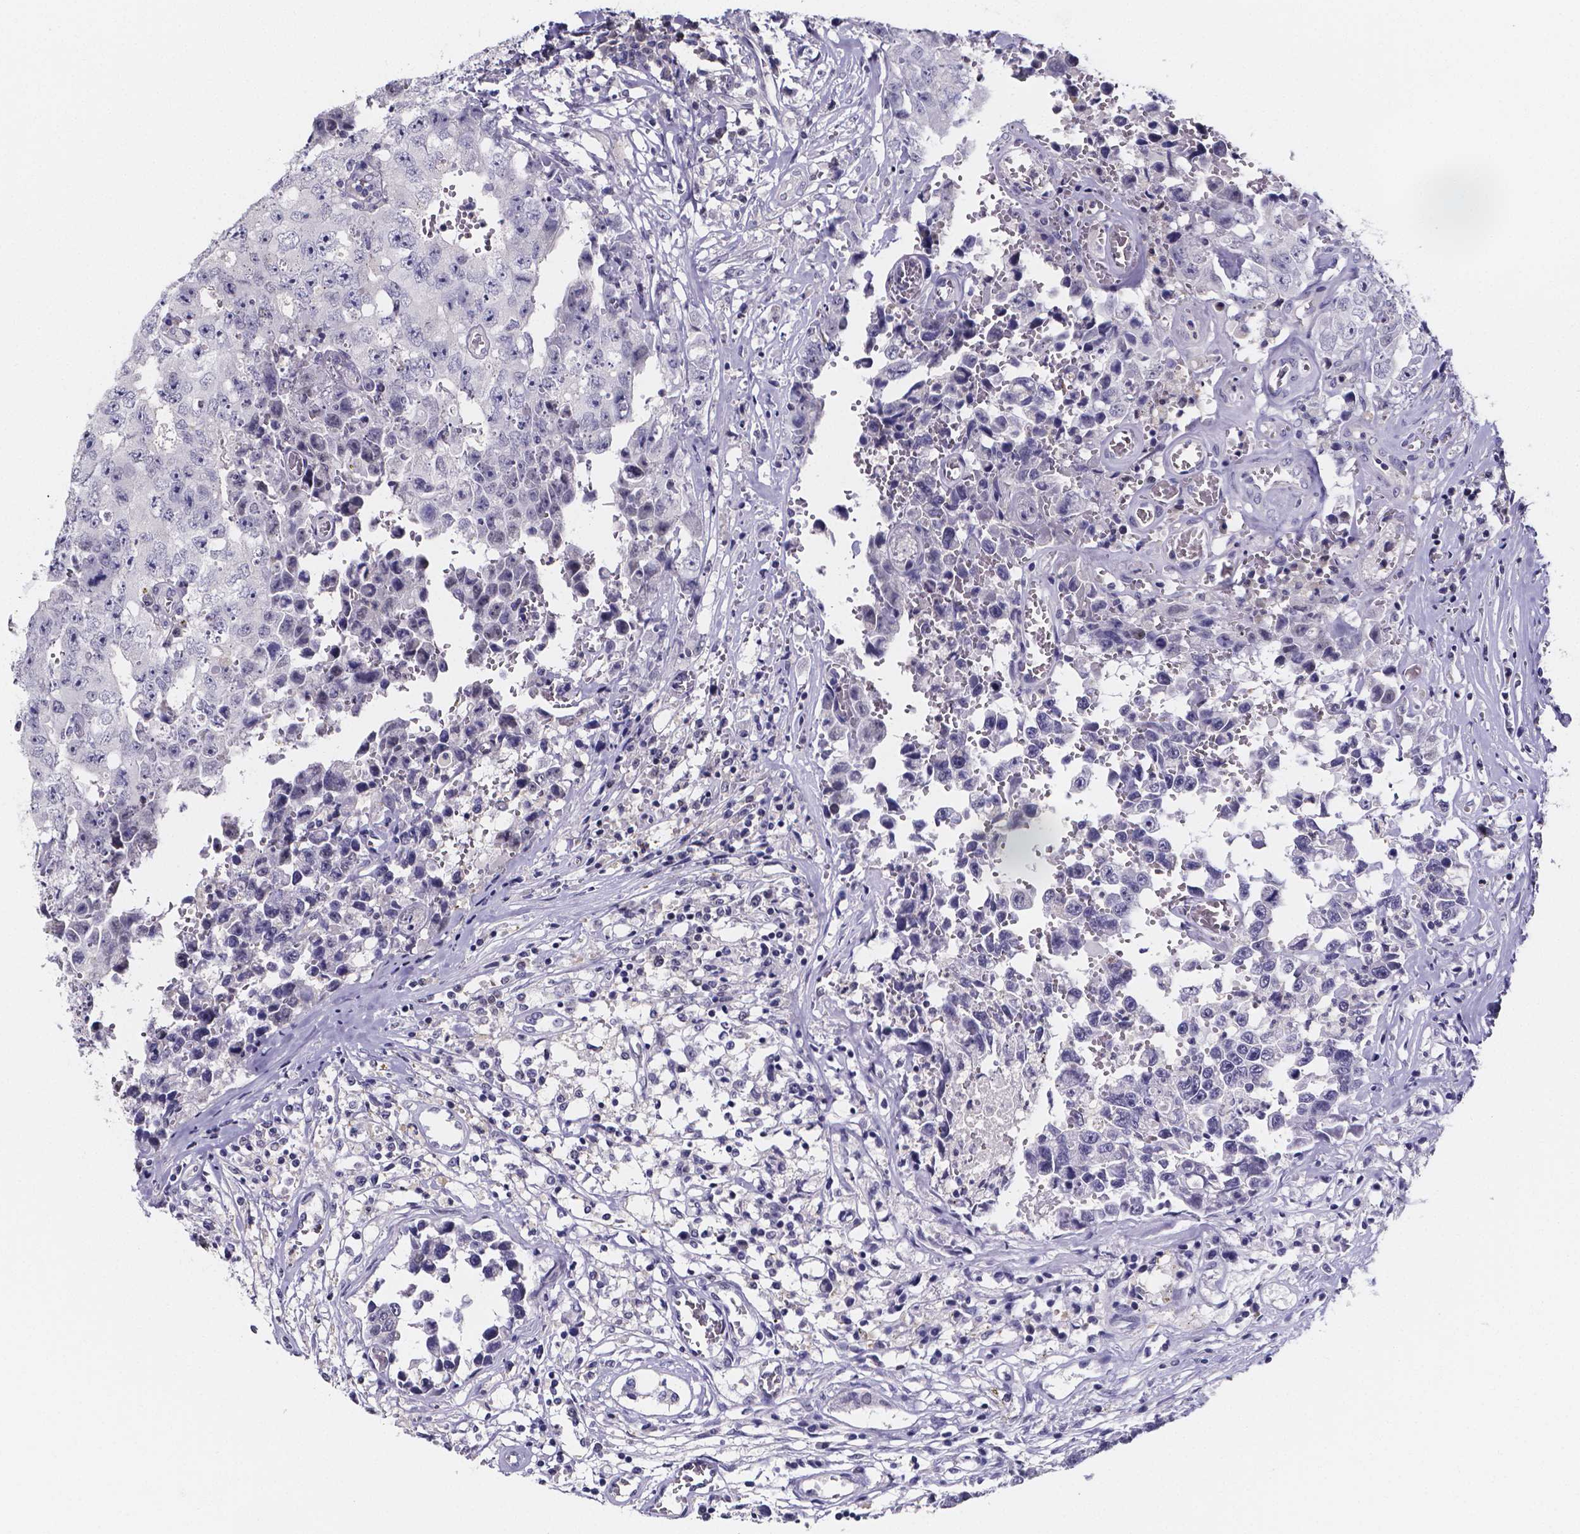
{"staining": {"intensity": "negative", "quantity": "none", "location": "none"}, "tissue": "testis cancer", "cell_type": "Tumor cells", "image_type": "cancer", "snomed": [{"axis": "morphology", "description": "Carcinoma, Embryonal, NOS"}, {"axis": "topography", "description": "Testis"}], "caption": "The histopathology image displays no staining of tumor cells in embryonal carcinoma (testis). The staining was performed using DAB (3,3'-diaminobenzidine) to visualize the protein expression in brown, while the nuclei were stained in blue with hematoxylin (Magnification: 20x).", "gene": "IZUMO1", "patient": {"sex": "male", "age": 36}}